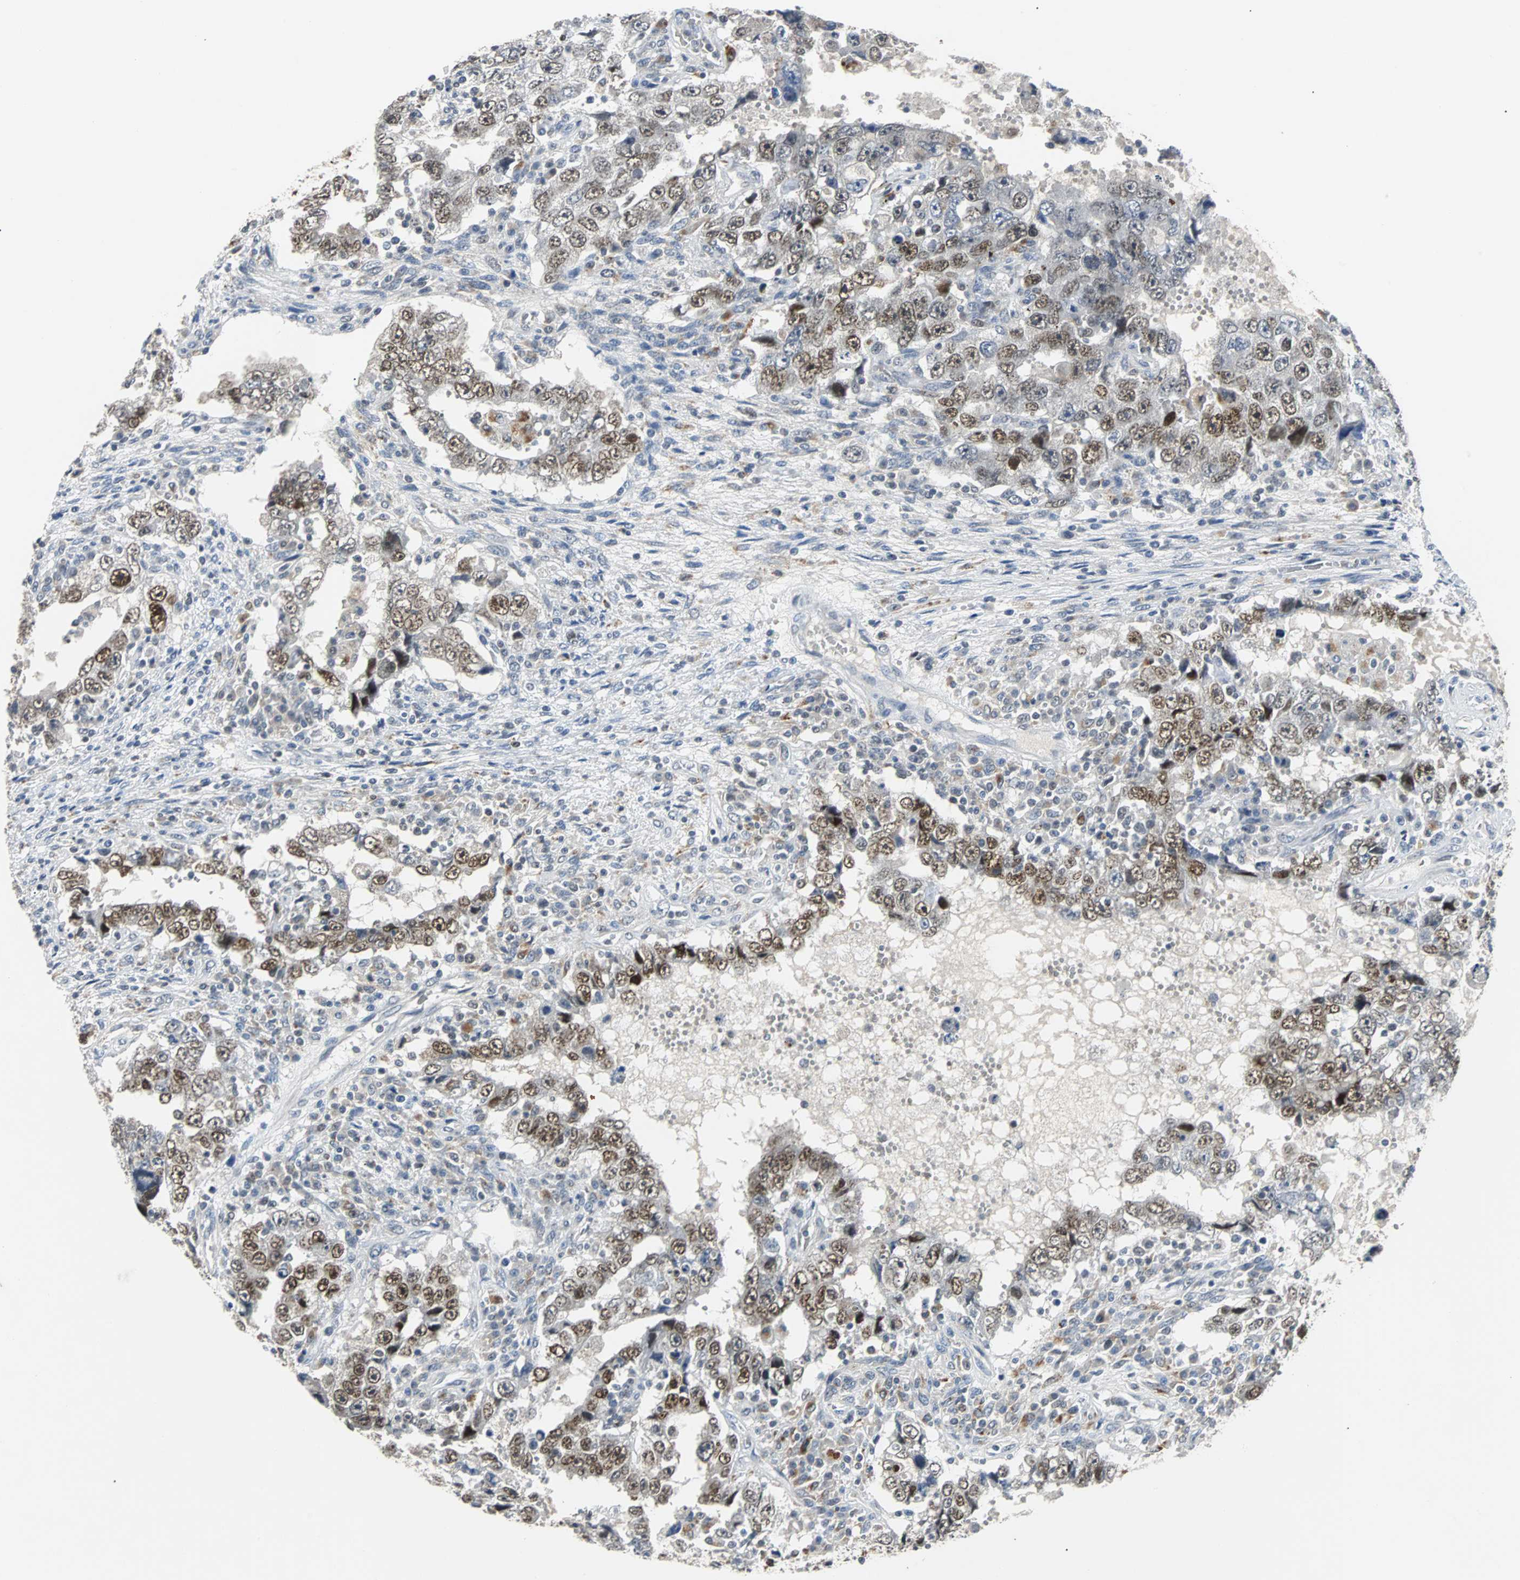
{"staining": {"intensity": "moderate", "quantity": ">75%", "location": "nuclear"}, "tissue": "testis cancer", "cell_type": "Tumor cells", "image_type": "cancer", "snomed": [{"axis": "morphology", "description": "Carcinoma, Embryonal, NOS"}, {"axis": "topography", "description": "Testis"}], "caption": "This is a micrograph of immunohistochemistry (IHC) staining of embryonal carcinoma (testis), which shows moderate staining in the nuclear of tumor cells.", "gene": "HLX", "patient": {"sex": "male", "age": 26}}